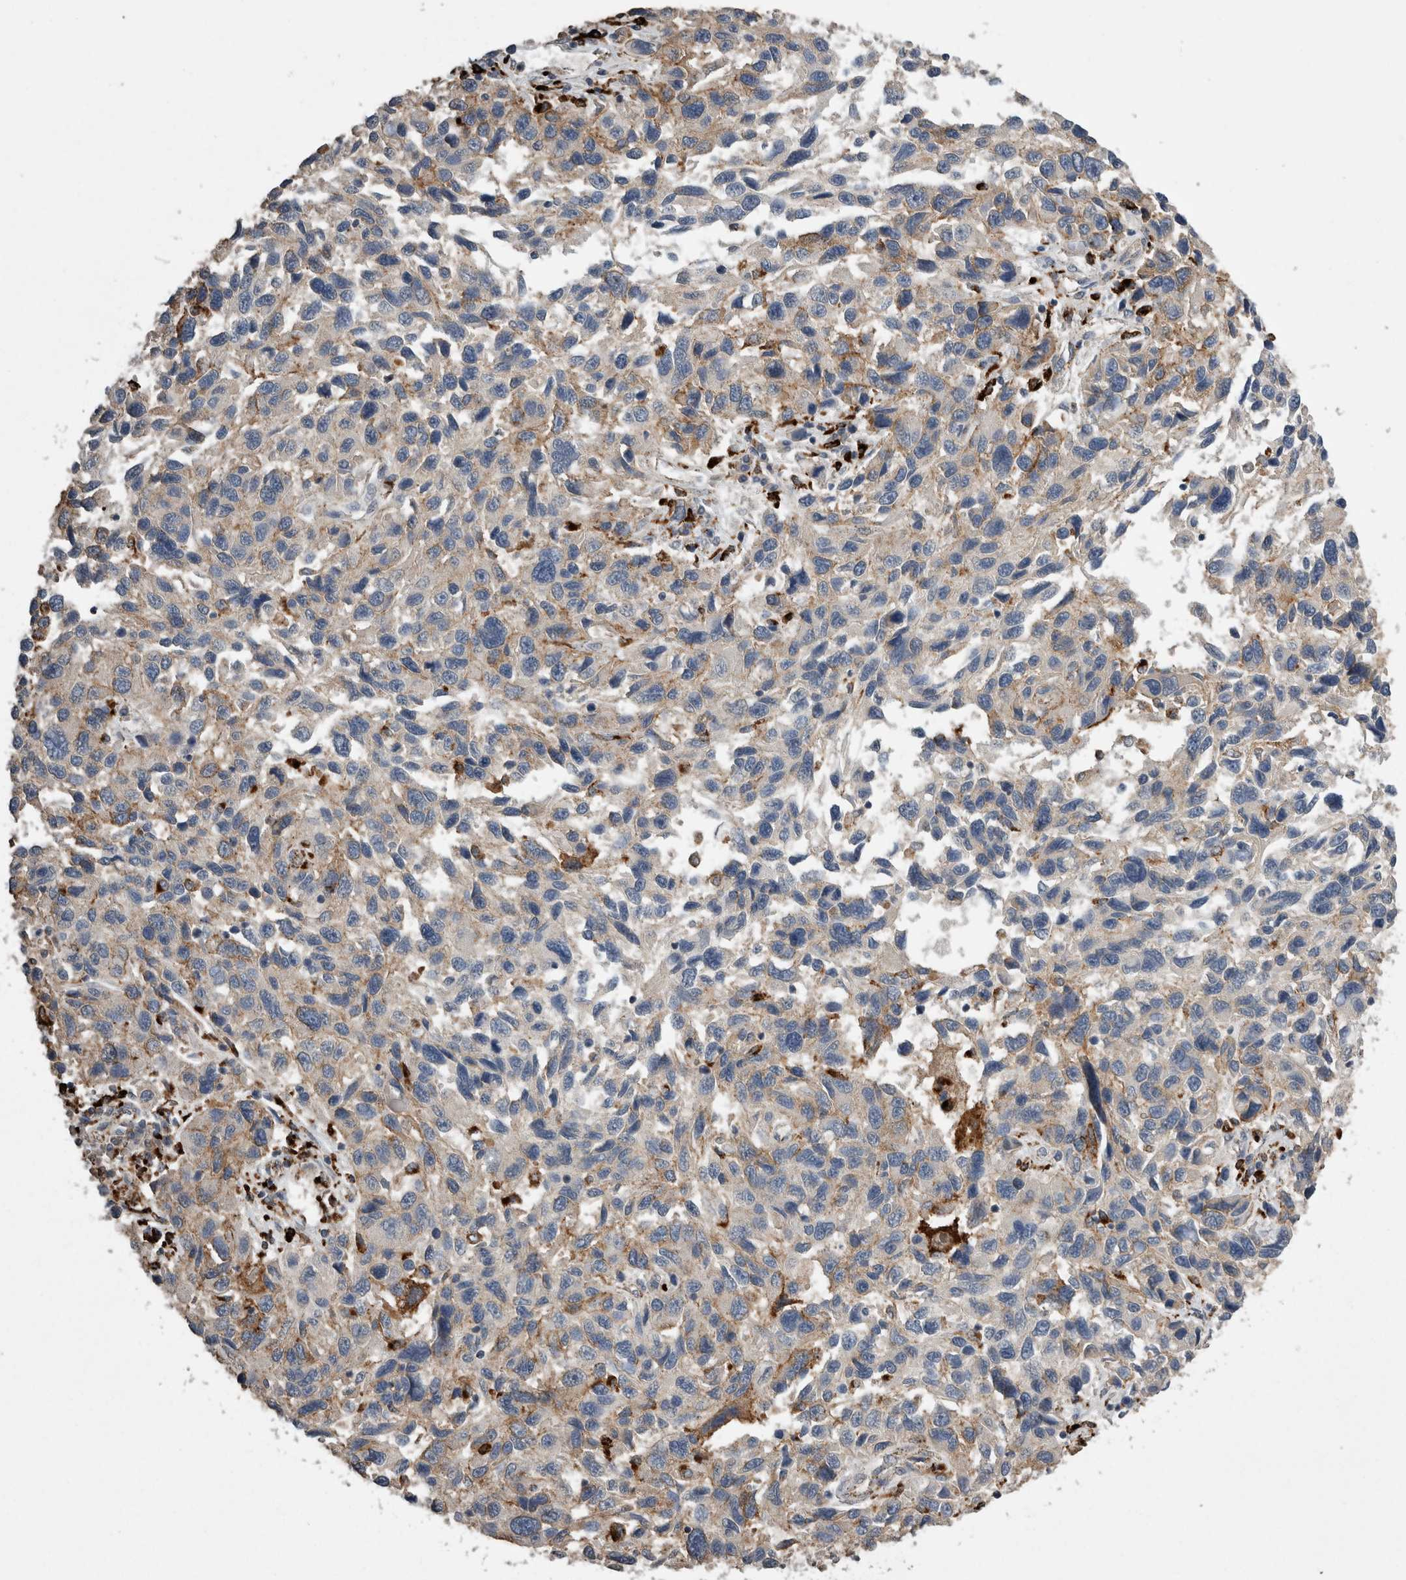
{"staining": {"intensity": "moderate", "quantity": "<25%", "location": "cytoplasmic/membranous"}, "tissue": "melanoma", "cell_type": "Tumor cells", "image_type": "cancer", "snomed": [{"axis": "morphology", "description": "Malignant melanoma, NOS"}, {"axis": "topography", "description": "Skin"}], "caption": "Tumor cells demonstrate moderate cytoplasmic/membranous expression in about <25% of cells in melanoma.", "gene": "CTSZ", "patient": {"sex": "male", "age": 53}}